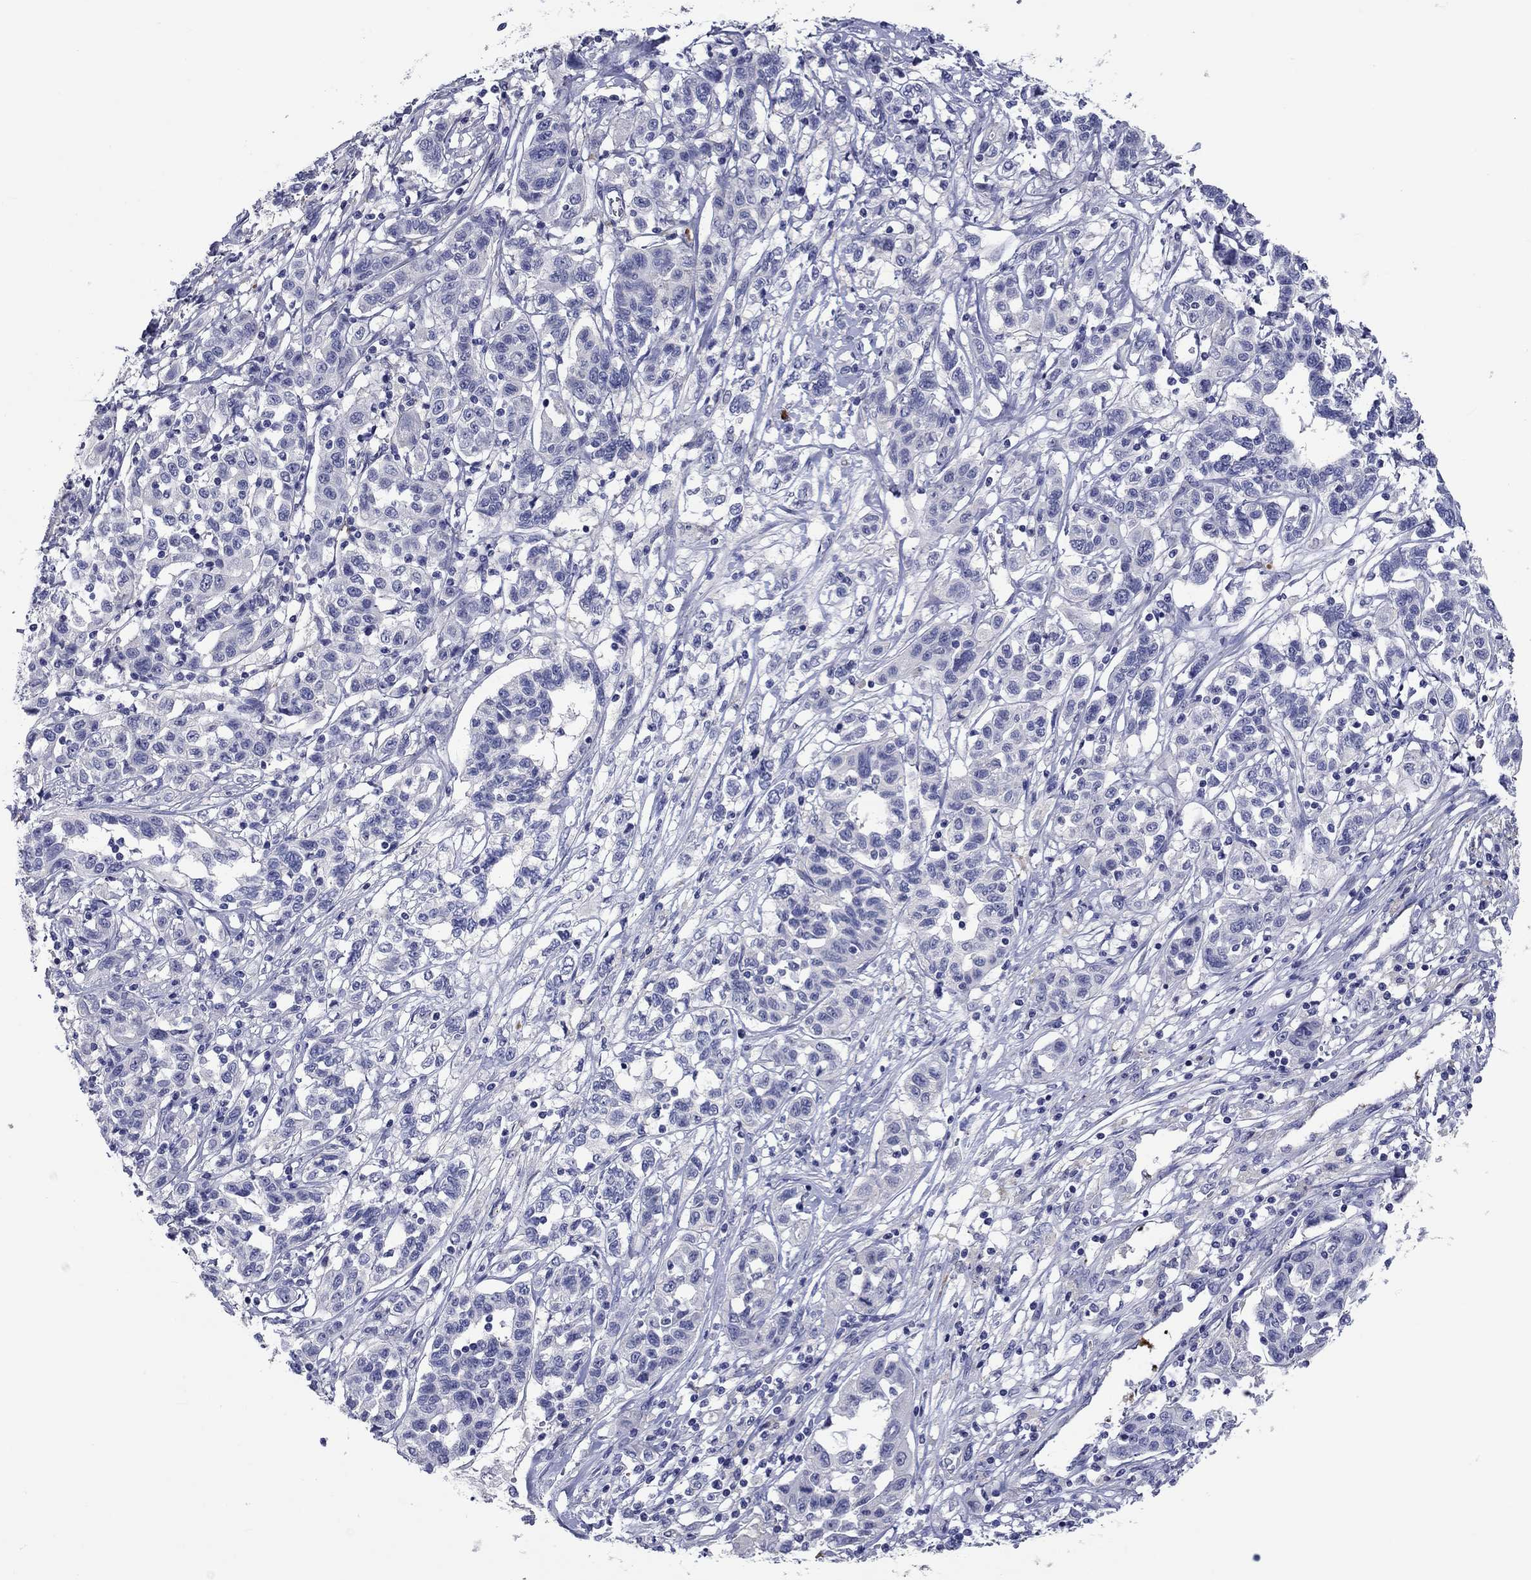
{"staining": {"intensity": "negative", "quantity": "none", "location": "none"}, "tissue": "liver cancer", "cell_type": "Tumor cells", "image_type": "cancer", "snomed": [{"axis": "morphology", "description": "Adenocarcinoma, NOS"}, {"axis": "morphology", "description": "Cholangiocarcinoma"}, {"axis": "topography", "description": "Liver"}], "caption": "IHC of human liver cancer displays no staining in tumor cells.", "gene": "CNDP1", "patient": {"sex": "male", "age": 64}}